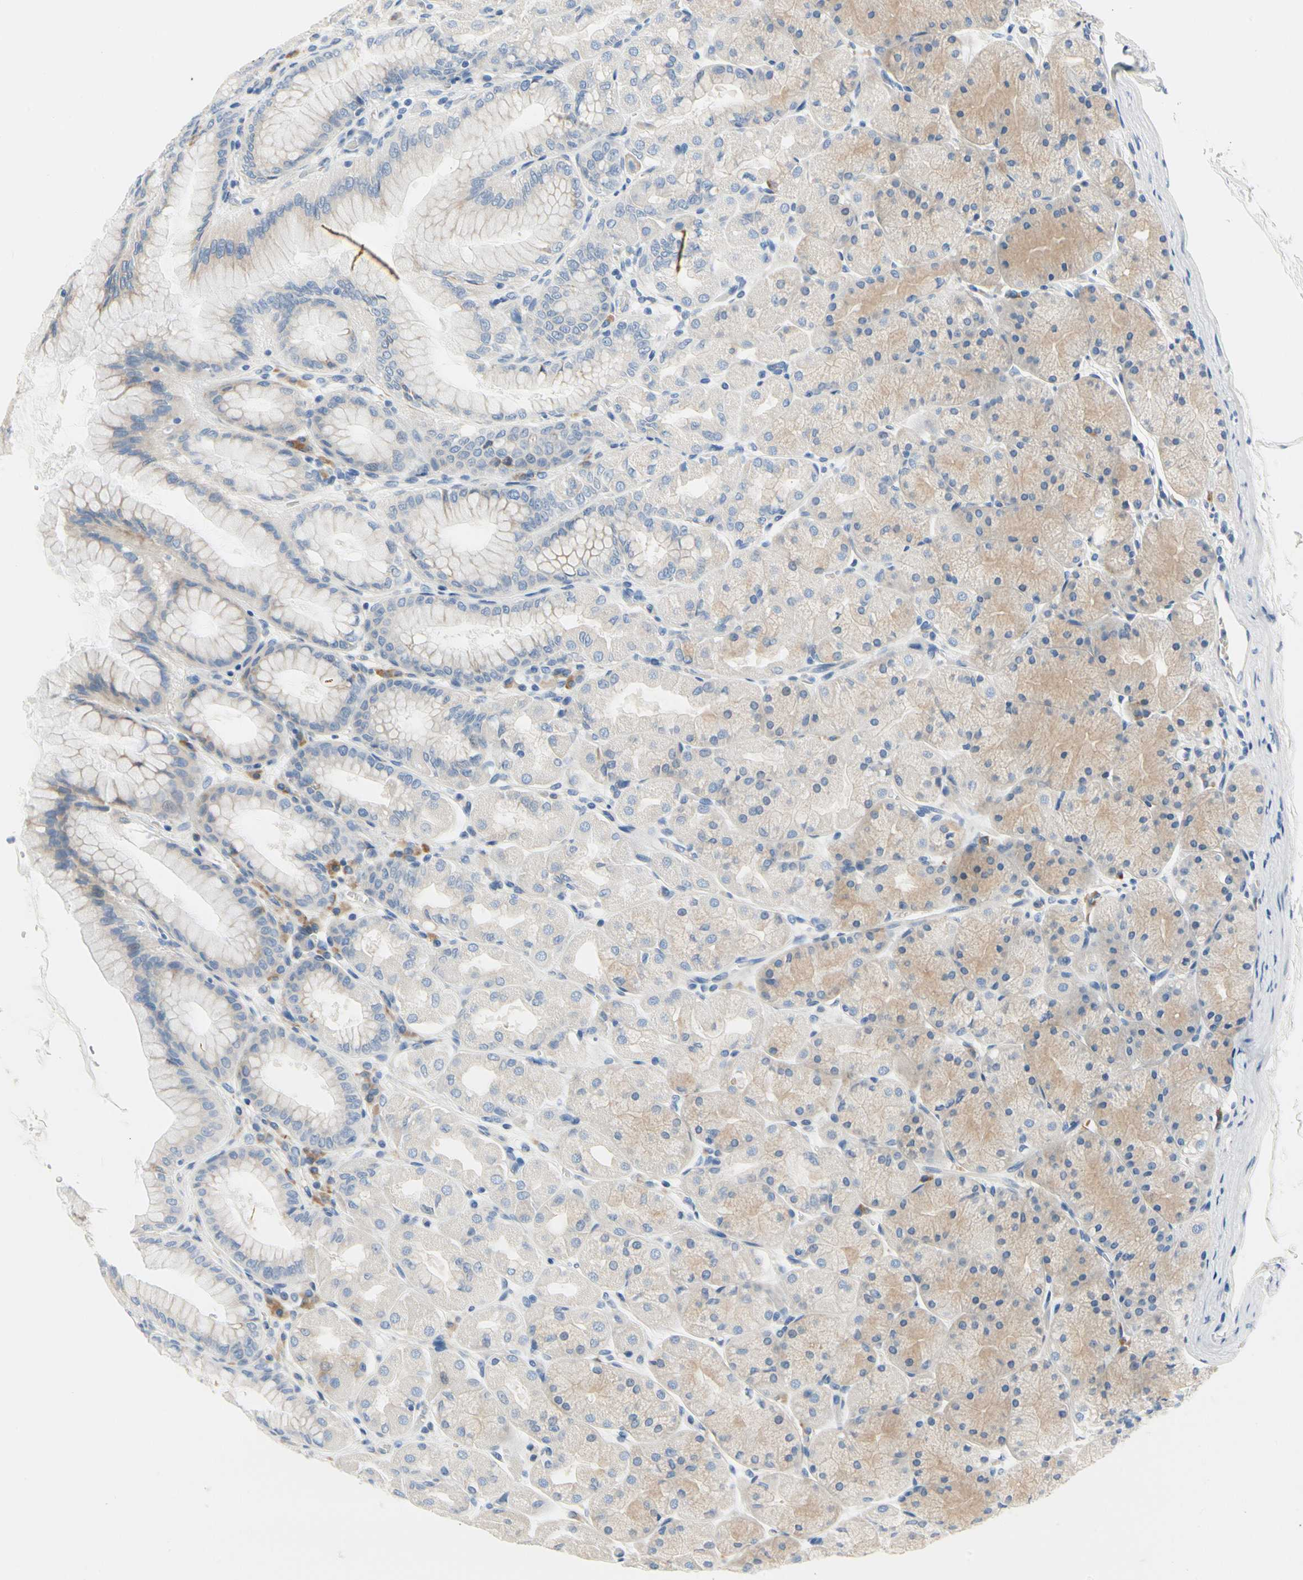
{"staining": {"intensity": "weak", "quantity": "<25%", "location": "cytoplasmic/membranous"}, "tissue": "stomach", "cell_type": "Glandular cells", "image_type": "normal", "snomed": [{"axis": "morphology", "description": "Normal tissue, NOS"}, {"axis": "topography", "description": "Stomach, upper"}], "caption": "An immunohistochemistry image of benign stomach is shown. There is no staining in glandular cells of stomach.", "gene": "STXBP1", "patient": {"sex": "female", "age": 56}}